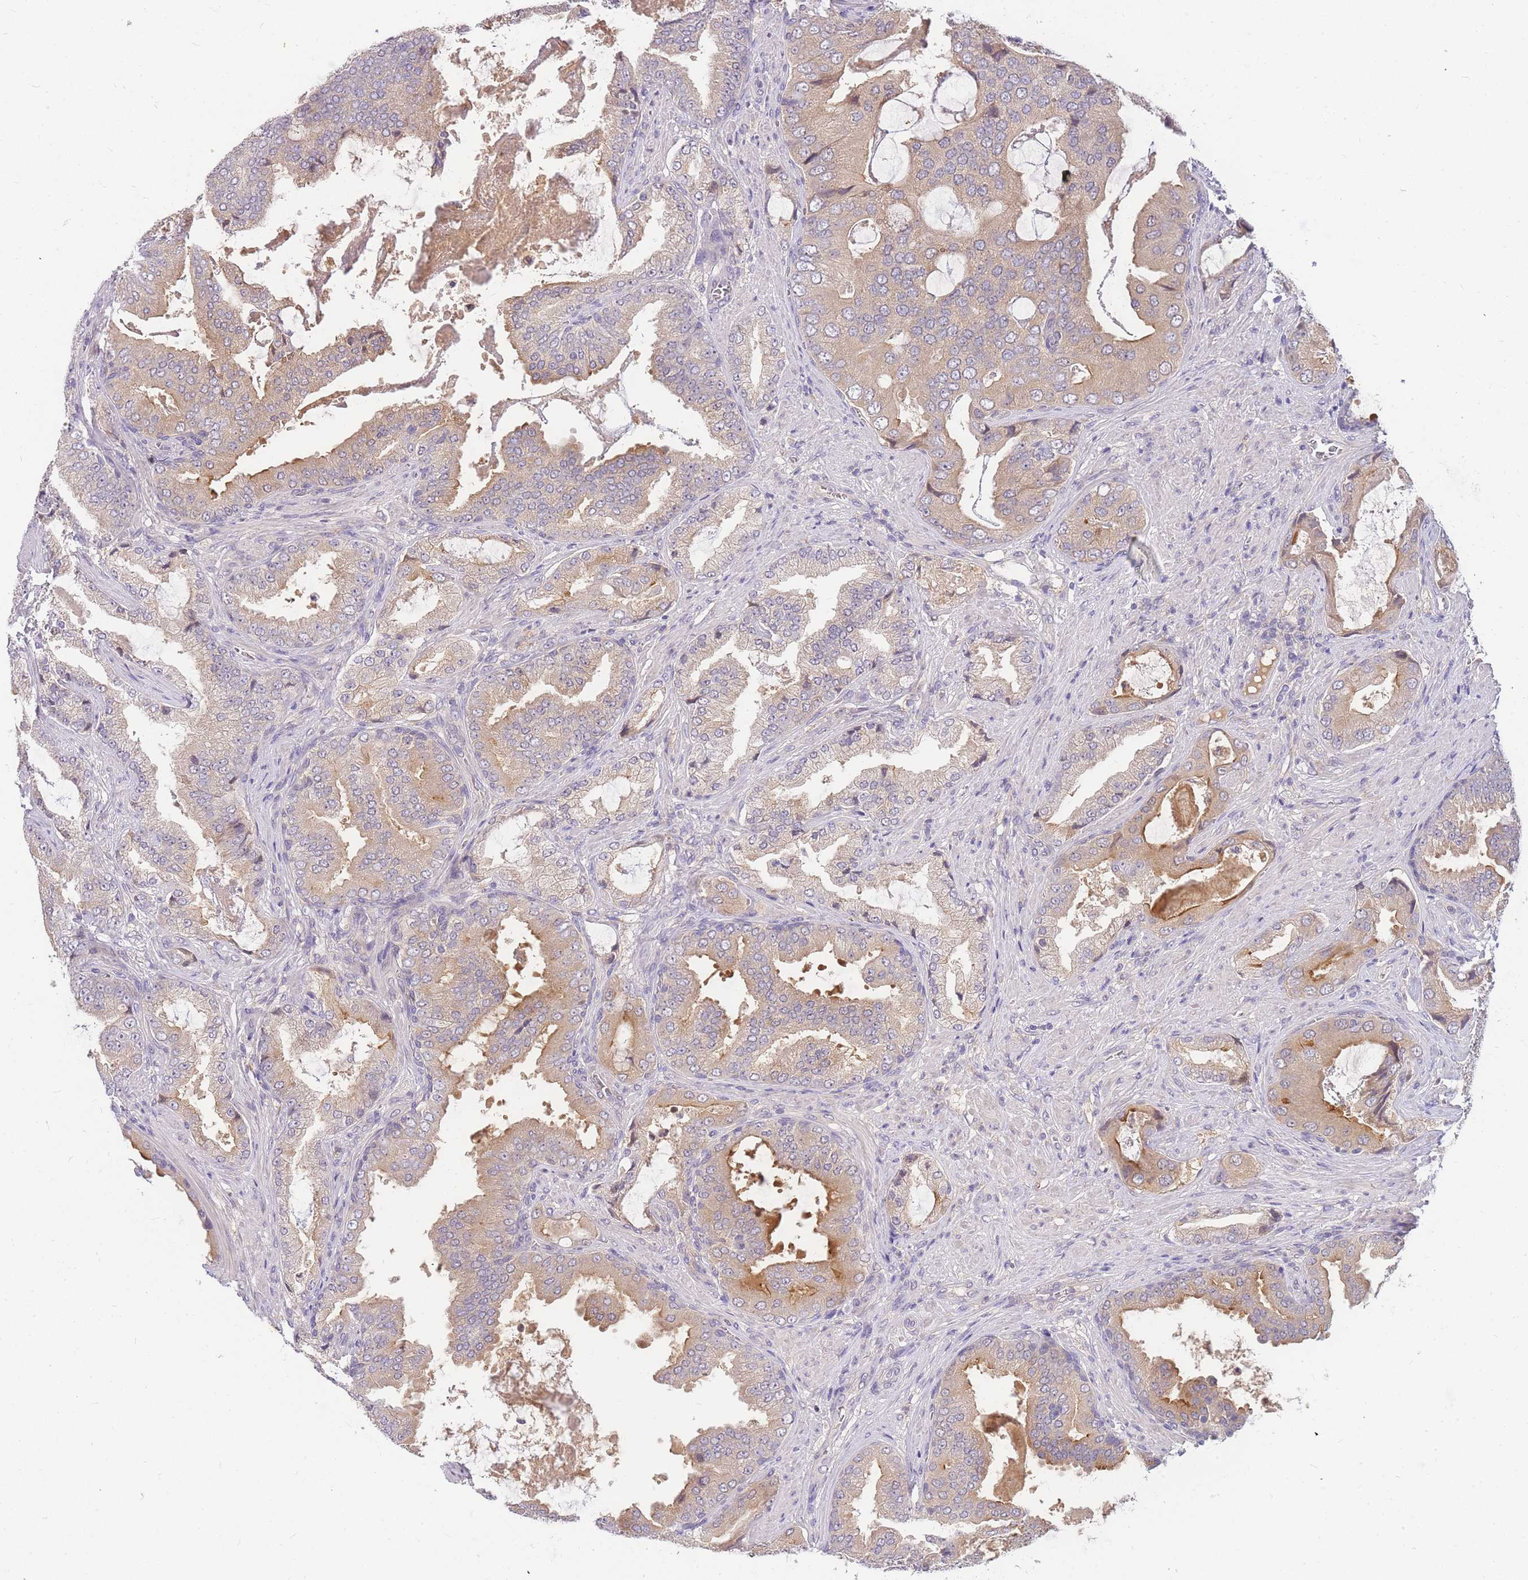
{"staining": {"intensity": "weak", "quantity": ">75%", "location": "cytoplasmic/membranous"}, "tissue": "prostate cancer", "cell_type": "Tumor cells", "image_type": "cancer", "snomed": [{"axis": "morphology", "description": "Adenocarcinoma, High grade"}, {"axis": "topography", "description": "Prostate"}], "caption": "There is low levels of weak cytoplasmic/membranous expression in tumor cells of prostate high-grade adenocarcinoma, as demonstrated by immunohistochemical staining (brown color).", "gene": "ZNF577", "patient": {"sex": "male", "age": 68}}